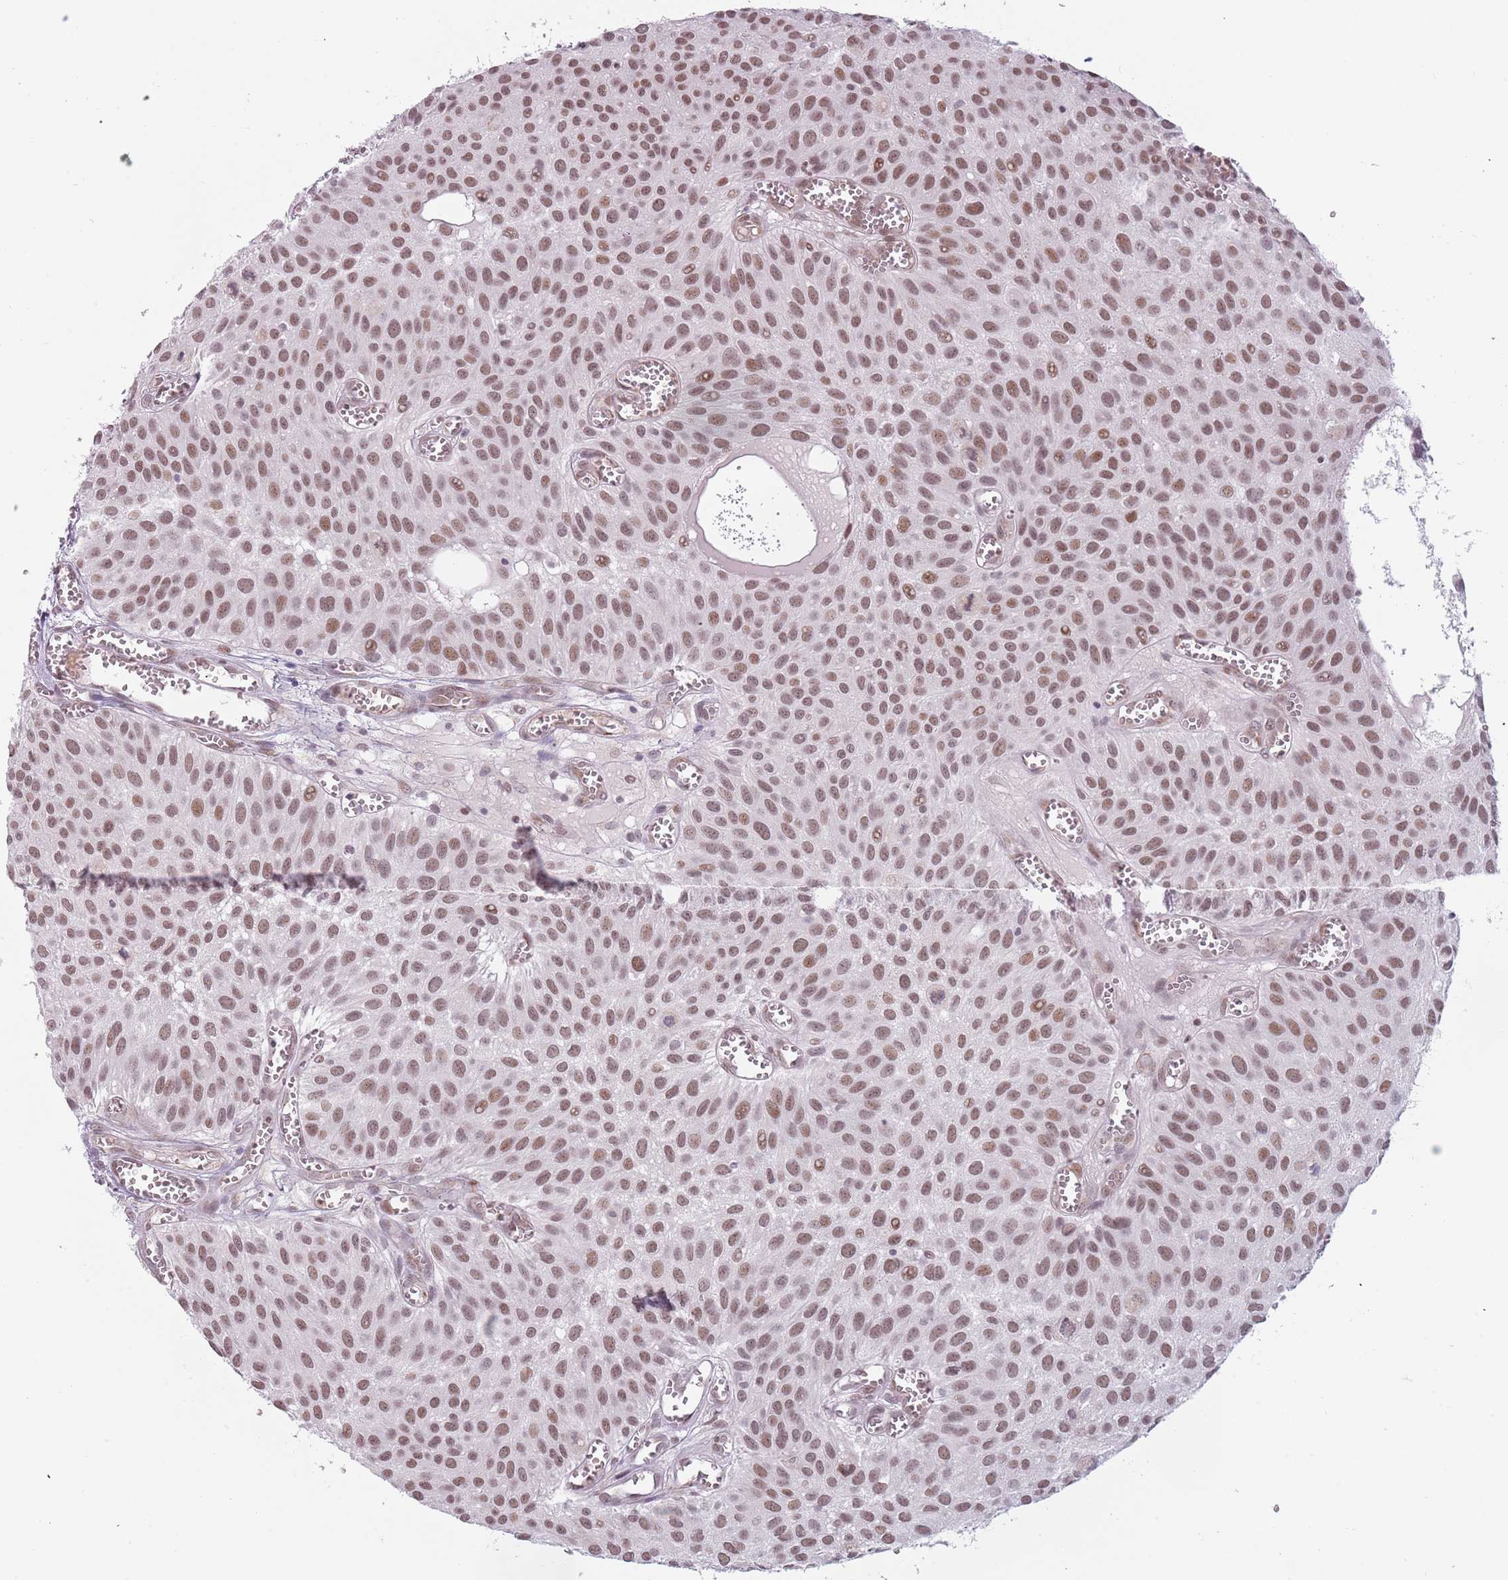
{"staining": {"intensity": "moderate", "quantity": ">75%", "location": "nuclear"}, "tissue": "urothelial cancer", "cell_type": "Tumor cells", "image_type": "cancer", "snomed": [{"axis": "morphology", "description": "Urothelial carcinoma, Low grade"}, {"axis": "topography", "description": "Urinary bladder"}], "caption": "Urothelial carcinoma (low-grade) tissue displays moderate nuclear expression in about >75% of tumor cells, visualized by immunohistochemistry. (Stains: DAB in brown, nuclei in blue, Microscopy: brightfield microscopy at high magnification).", "gene": "REXO4", "patient": {"sex": "male", "age": 88}}